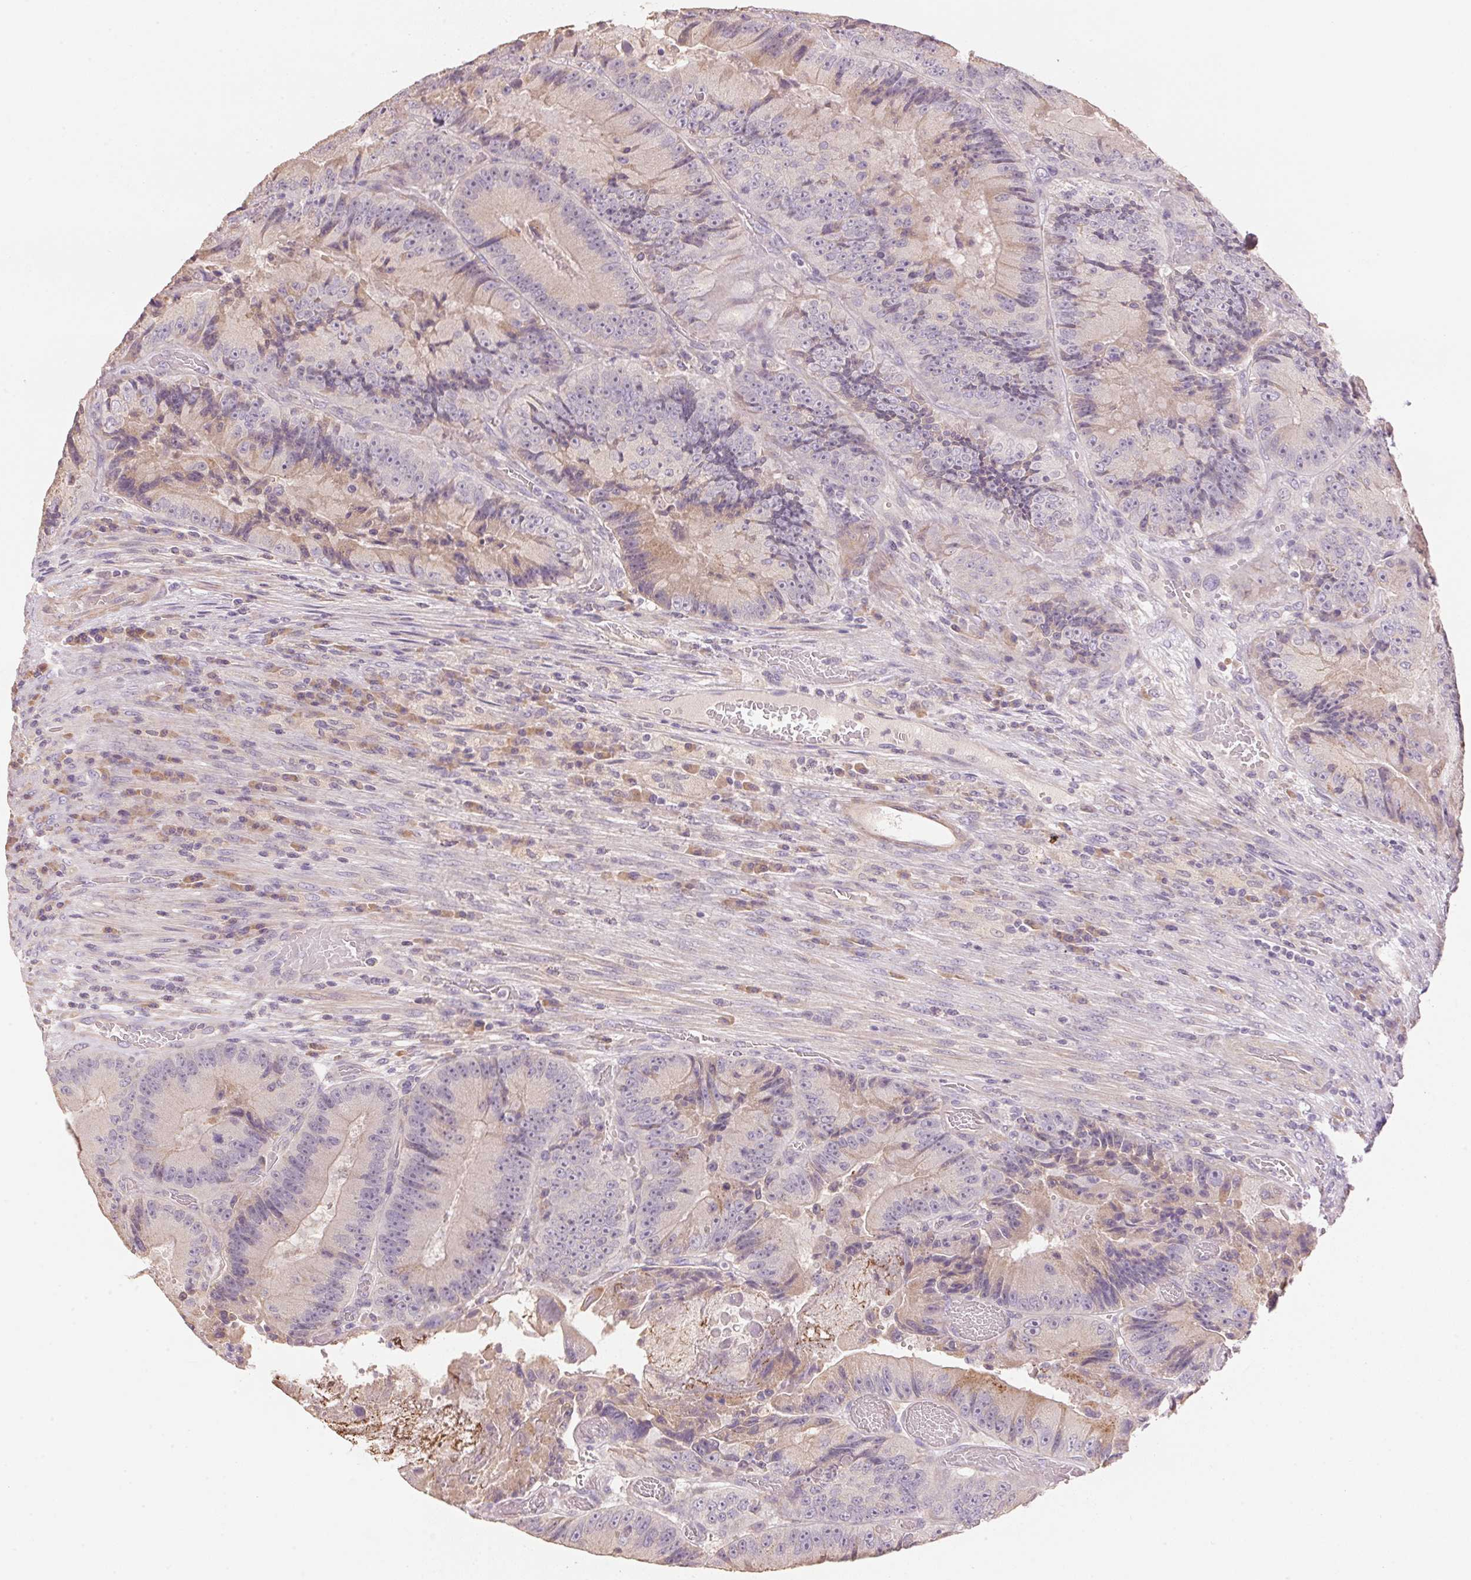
{"staining": {"intensity": "weak", "quantity": "<25%", "location": "cytoplasmic/membranous"}, "tissue": "colorectal cancer", "cell_type": "Tumor cells", "image_type": "cancer", "snomed": [{"axis": "morphology", "description": "Adenocarcinoma, NOS"}, {"axis": "topography", "description": "Colon"}], "caption": "Colorectal adenocarcinoma stained for a protein using immunohistochemistry shows no positivity tumor cells.", "gene": "LYZL6", "patient": {"sex": "female", "age": 86}}